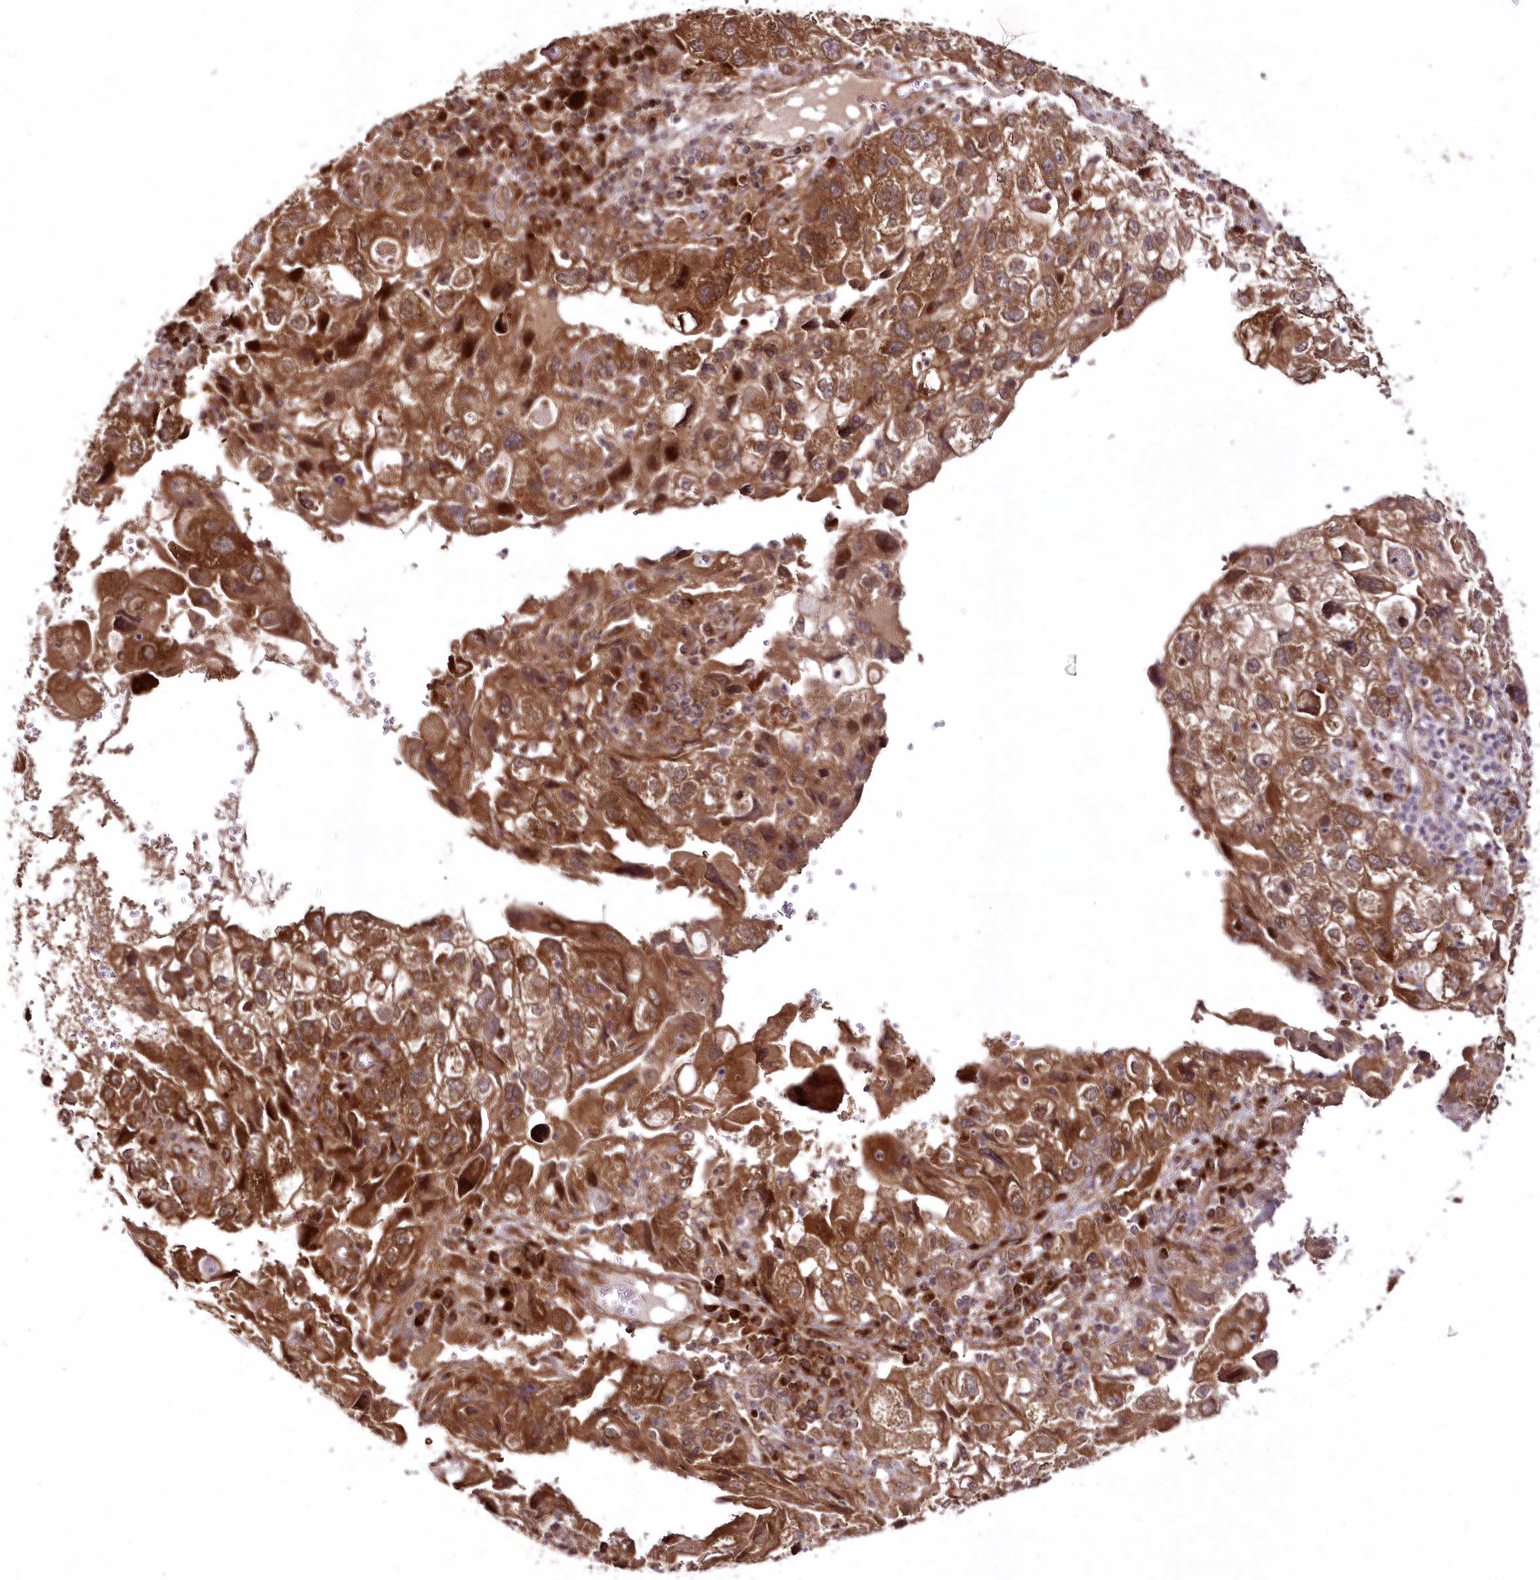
{"staining": {"intensity": "strong", "quantity": ">75%", "location": "cytoplasmic/membranous"}, "tissue": "endometrial cancer", "cell_type": "Tumor cells", "image_type": "cancer", "snomed": [{"axis": "morphology", "description": "Adenocarcinoma, NOS"}, {"axis": "topography", "description": "Endometrium"}], "caption": "Endometrial cancer stained with immunohistochemistry shows strong cytoplasmic/membranous positivity in approximately >75% of tumor cells.", "gene": "COPG1", "patient": {"sex": "female", "age": 49}}